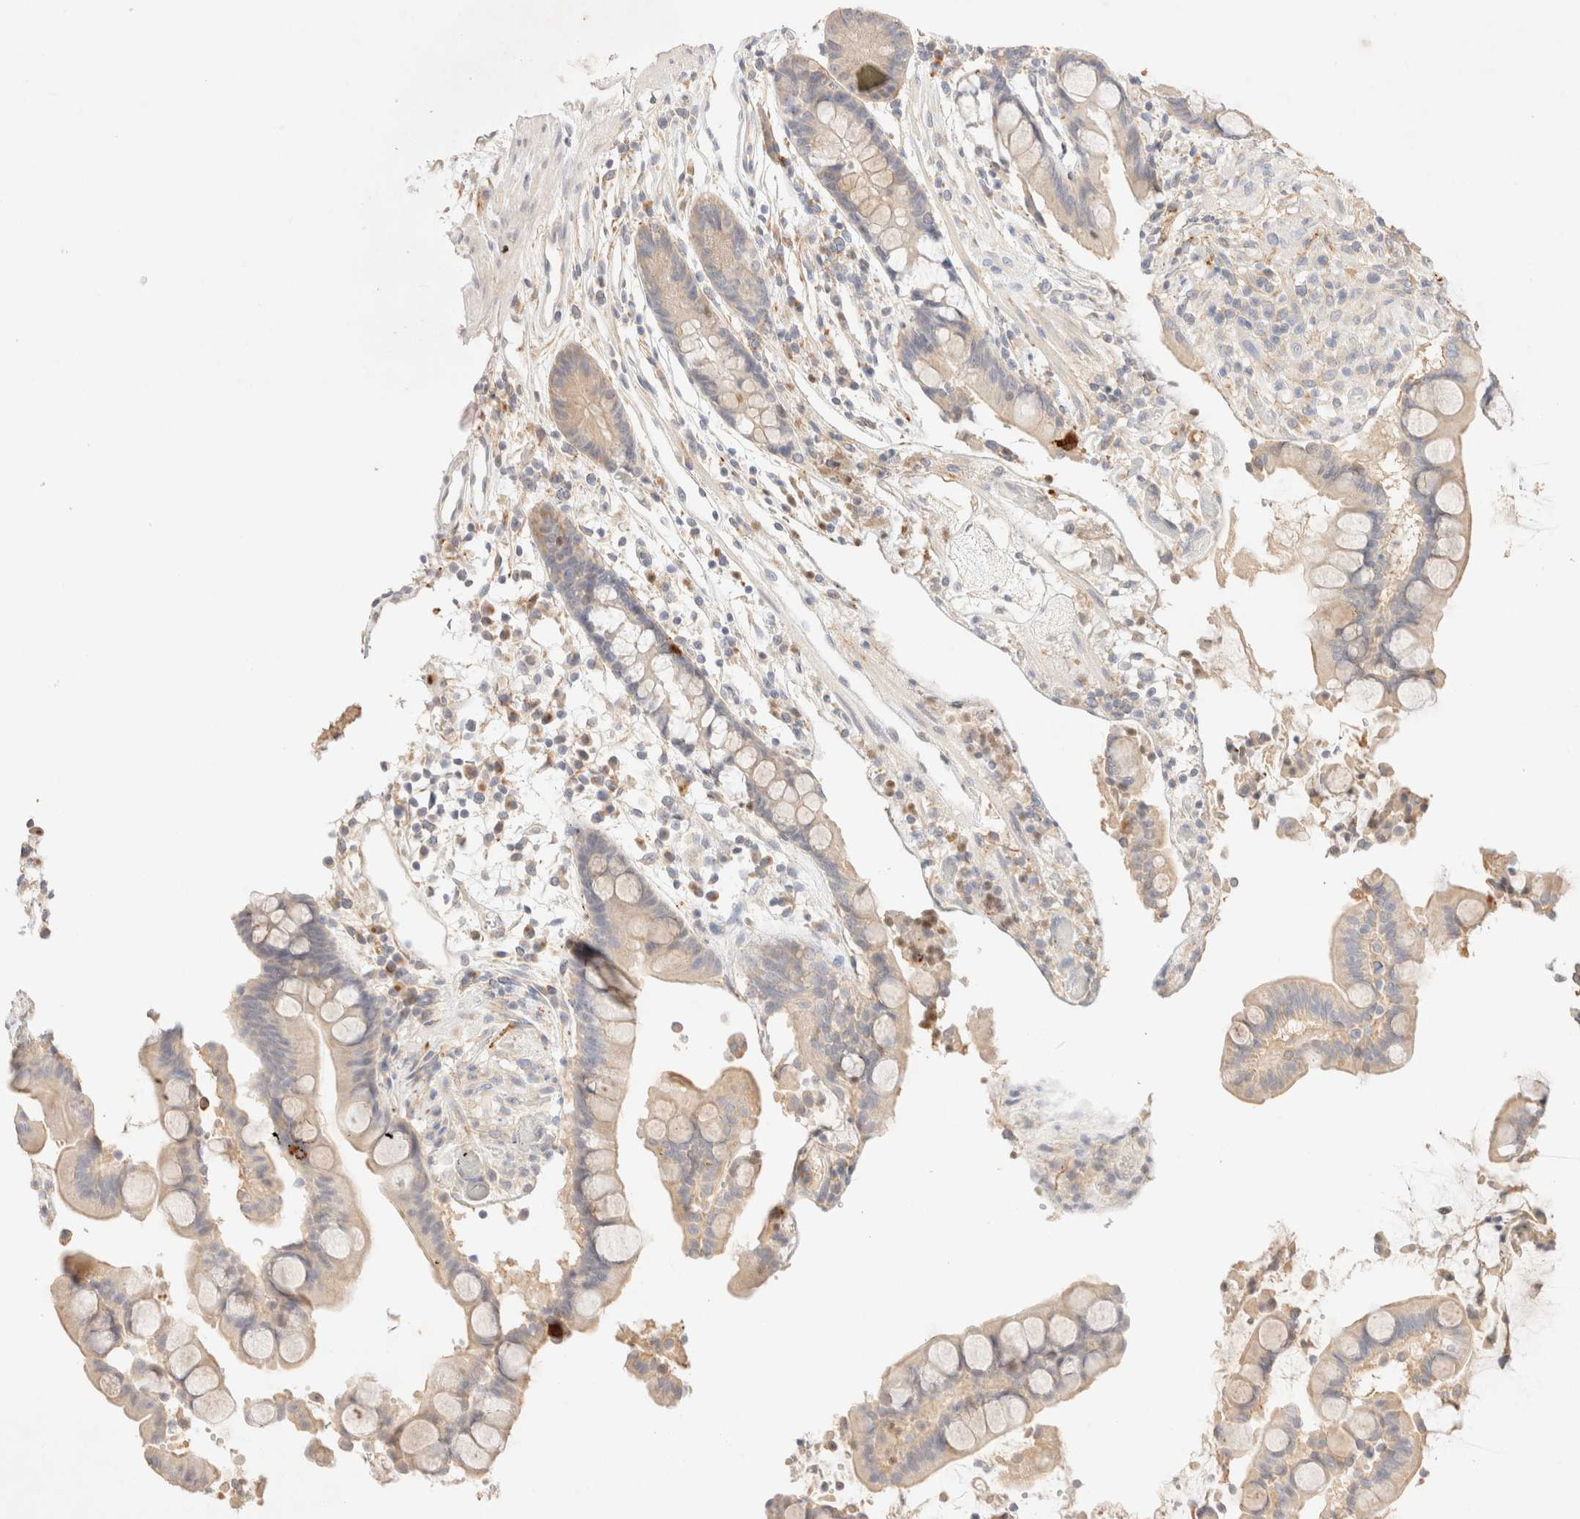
{"staining": {"intensity": "negative", "quantity": "none", "location": "none"}, "tissue": "colon", "cell_type": "Endothelial cells", "image_type": "normal", "snomed": [{"axis": "morphology", "description": "Normal tissue, NOS"}, {"axis": "topography", "description": "Colon"}], "caption": "Endothelial cells are negative for protein expression in benign human colon. (Immunohistochemistry, brightfield microscopy, high magnification).", "gene": "SNTB1", "patient": {"sex": "male", "age": 73}}